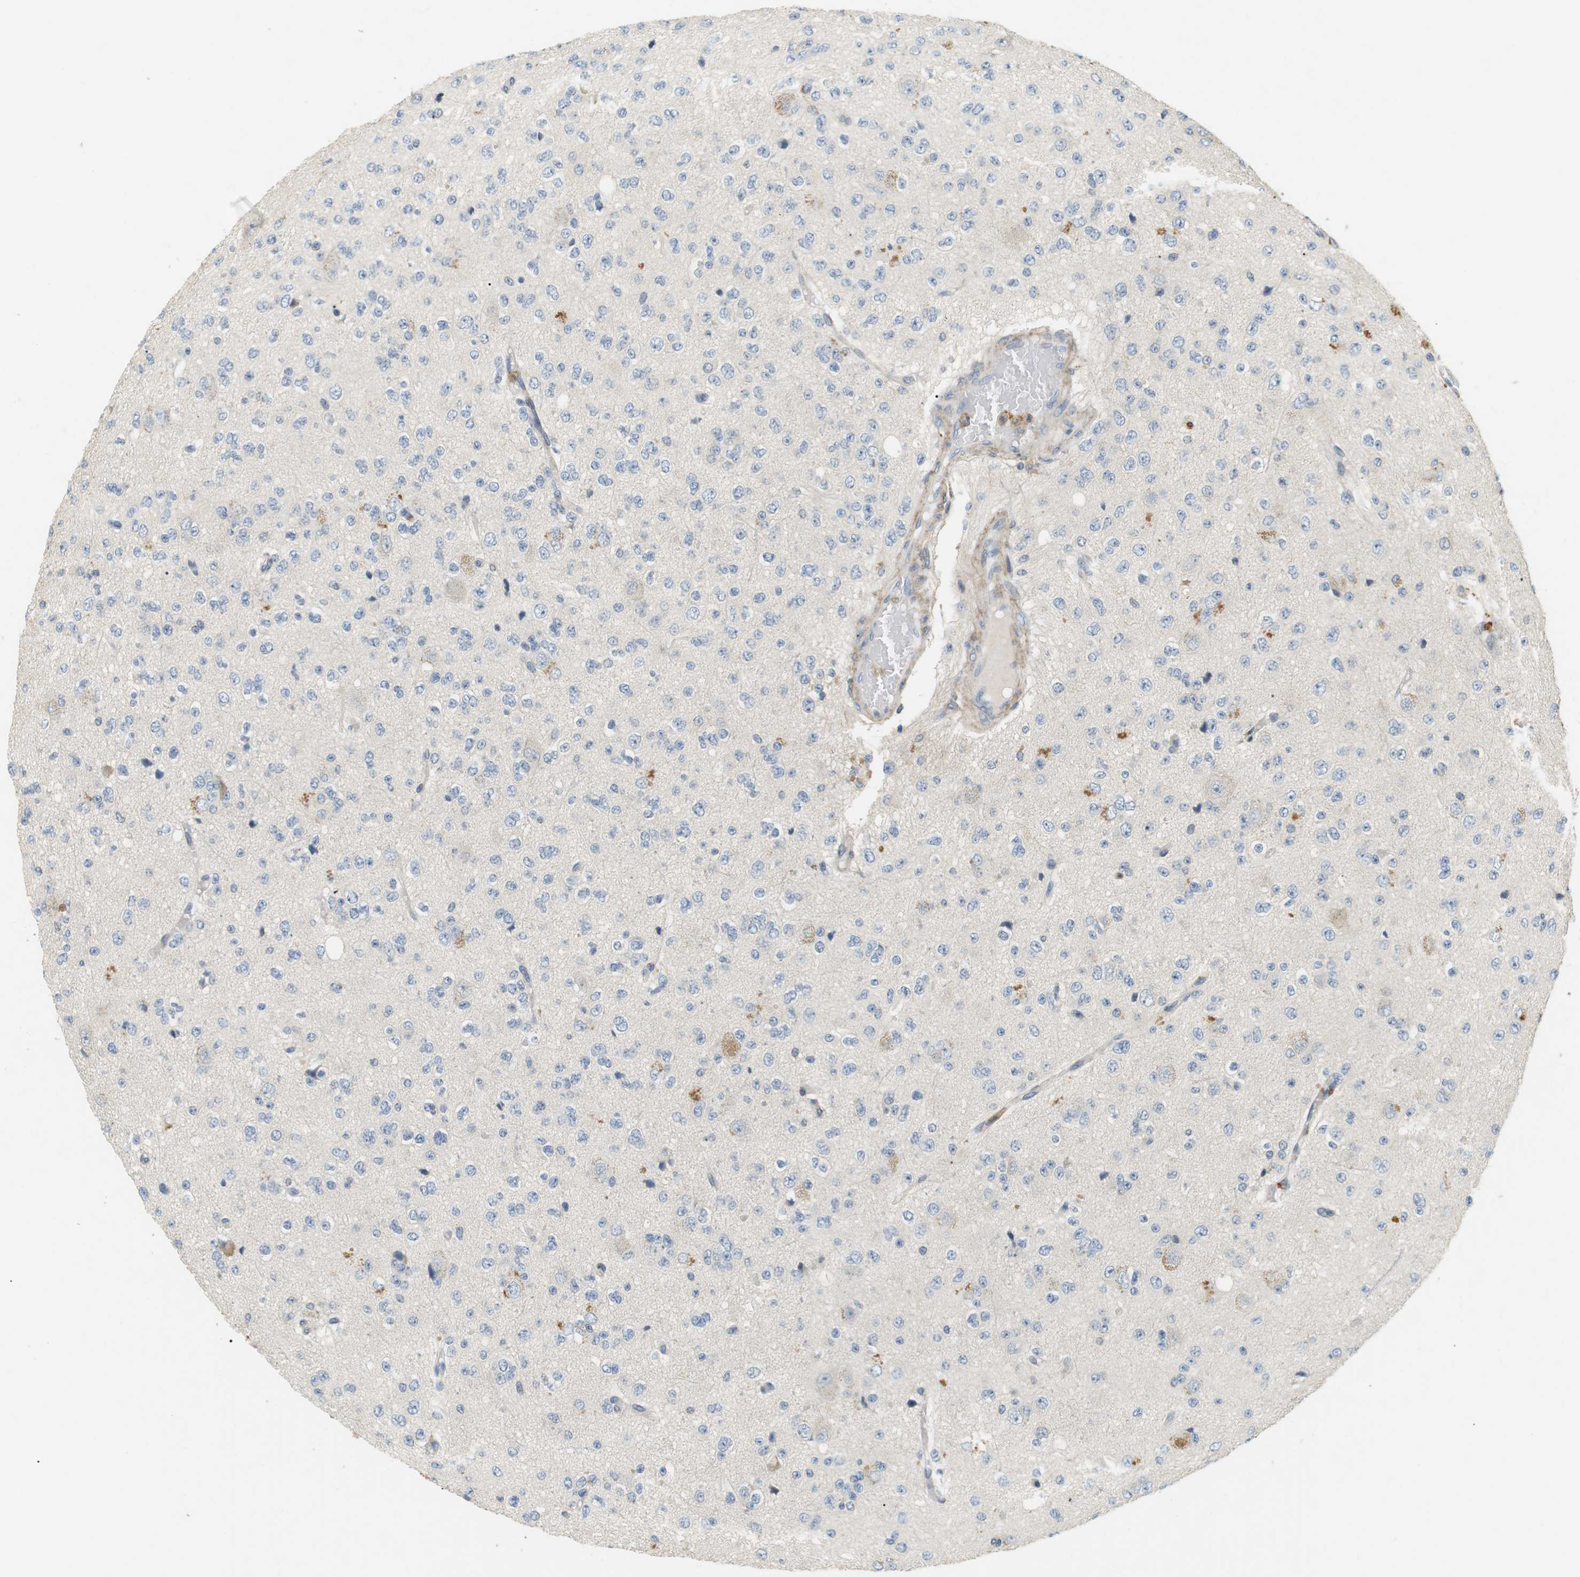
{"staining": {"intensity": "negative", "quantity": "none", "location": "none"}, "tissue": "glioma", "cell_type": "Tumor cells", "image_type": "cancer", "snomed": [{"axis": "morphology", "description": "Glioma, malignant, High grade"}, {"axis": "topography", "description": "pancreas cauda"}], "caption": "A micrograph of human glioma is negative for staining in tumor cells.", "gene": "P2RY1", "patient": {"sex": "male", "age": 60}}